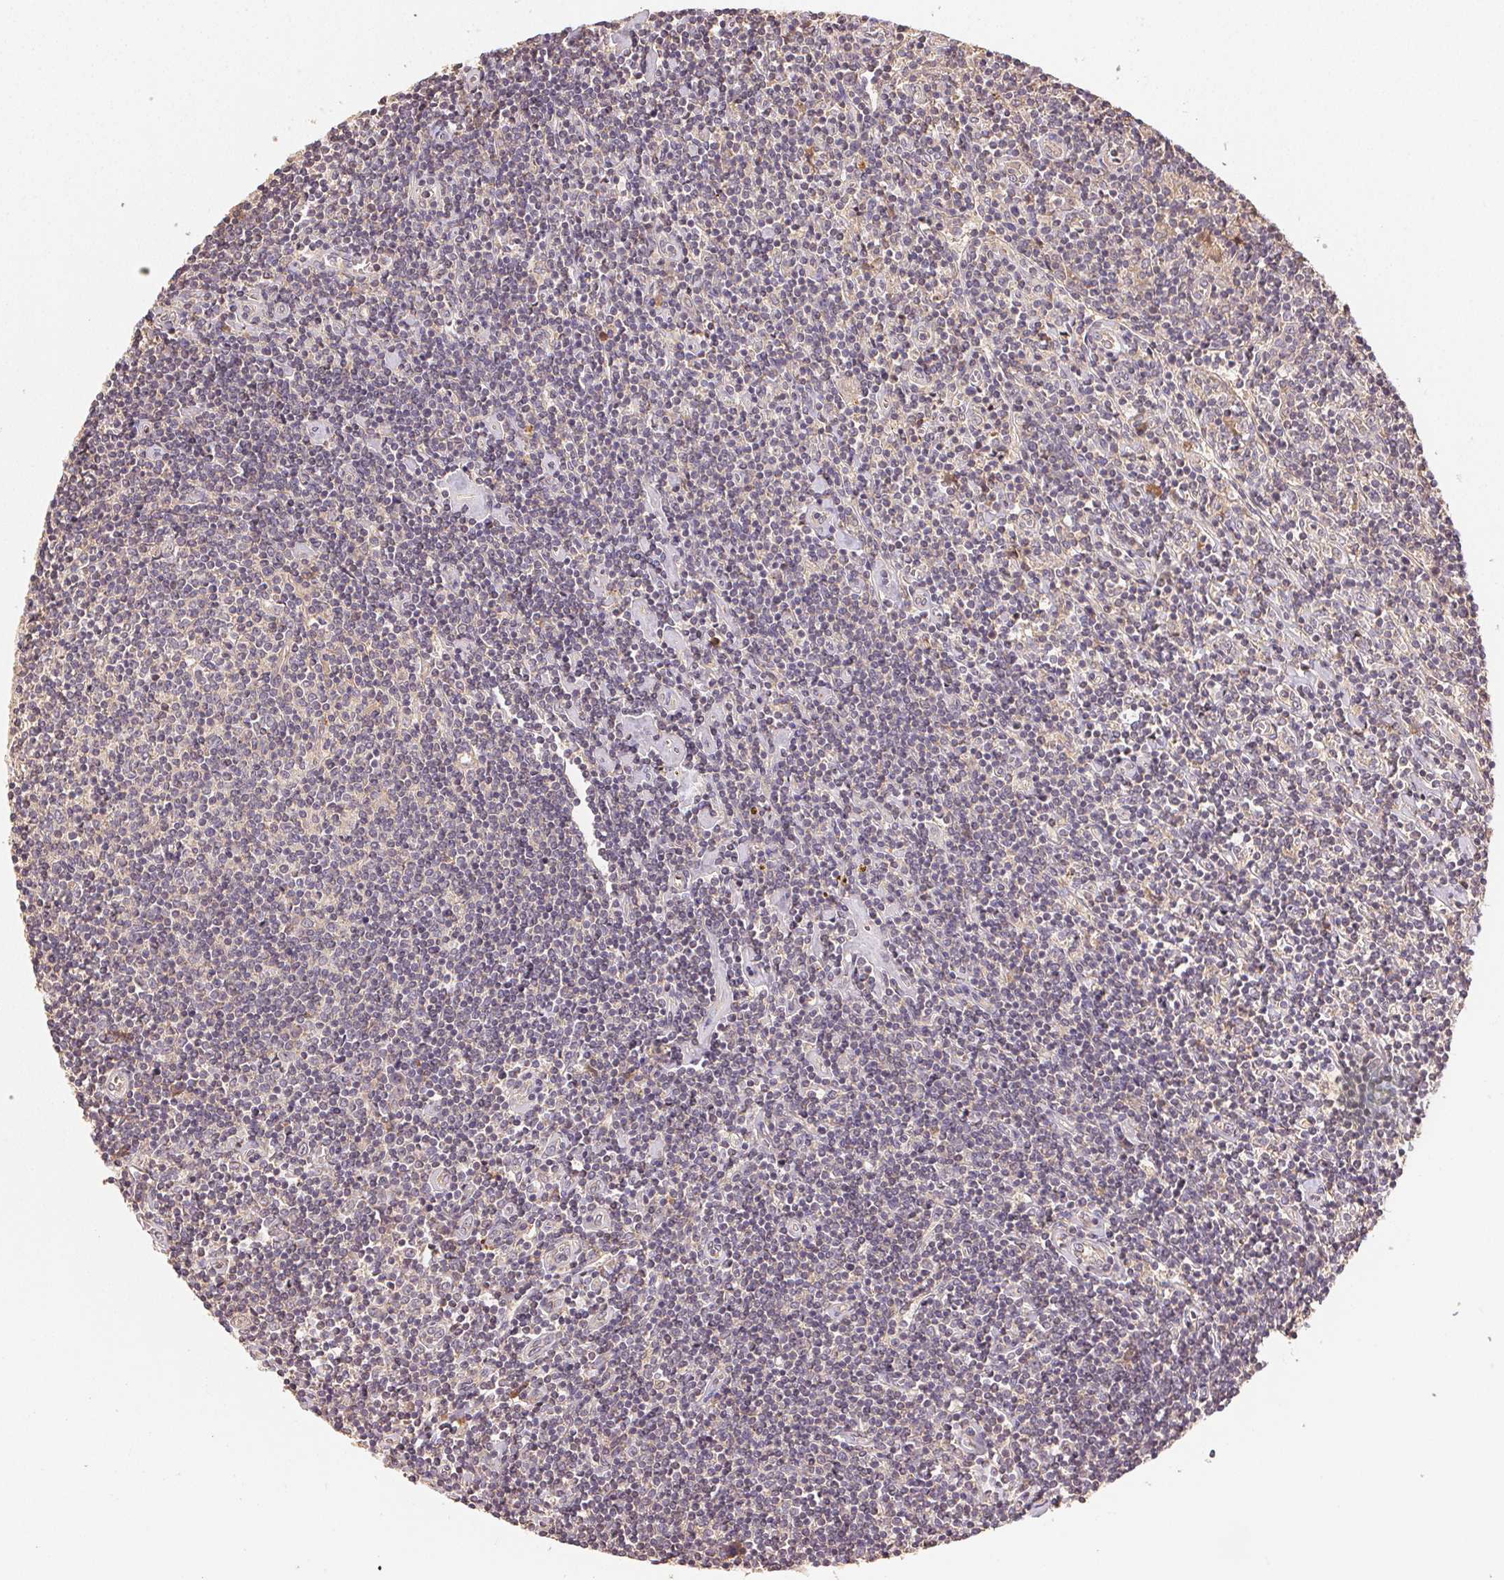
{"staining": {"intensity": "negative", "quantity": "none", "location": "none"}, "tissue": "lymphoma", "cell_type": "Tumor cells", "image_type": "cancer", "snomed": [{"axis": "morphology", "description": "Hodgkin's disease, NOS"}, {"axis": "topography", "description": "Lymph node"}], "caption": "The immunohistochemistry image has no significant staining in tumor cells of lymphoma tissue.", "gene": "RALA", "patient": {"sex": "male", "age": 40}}